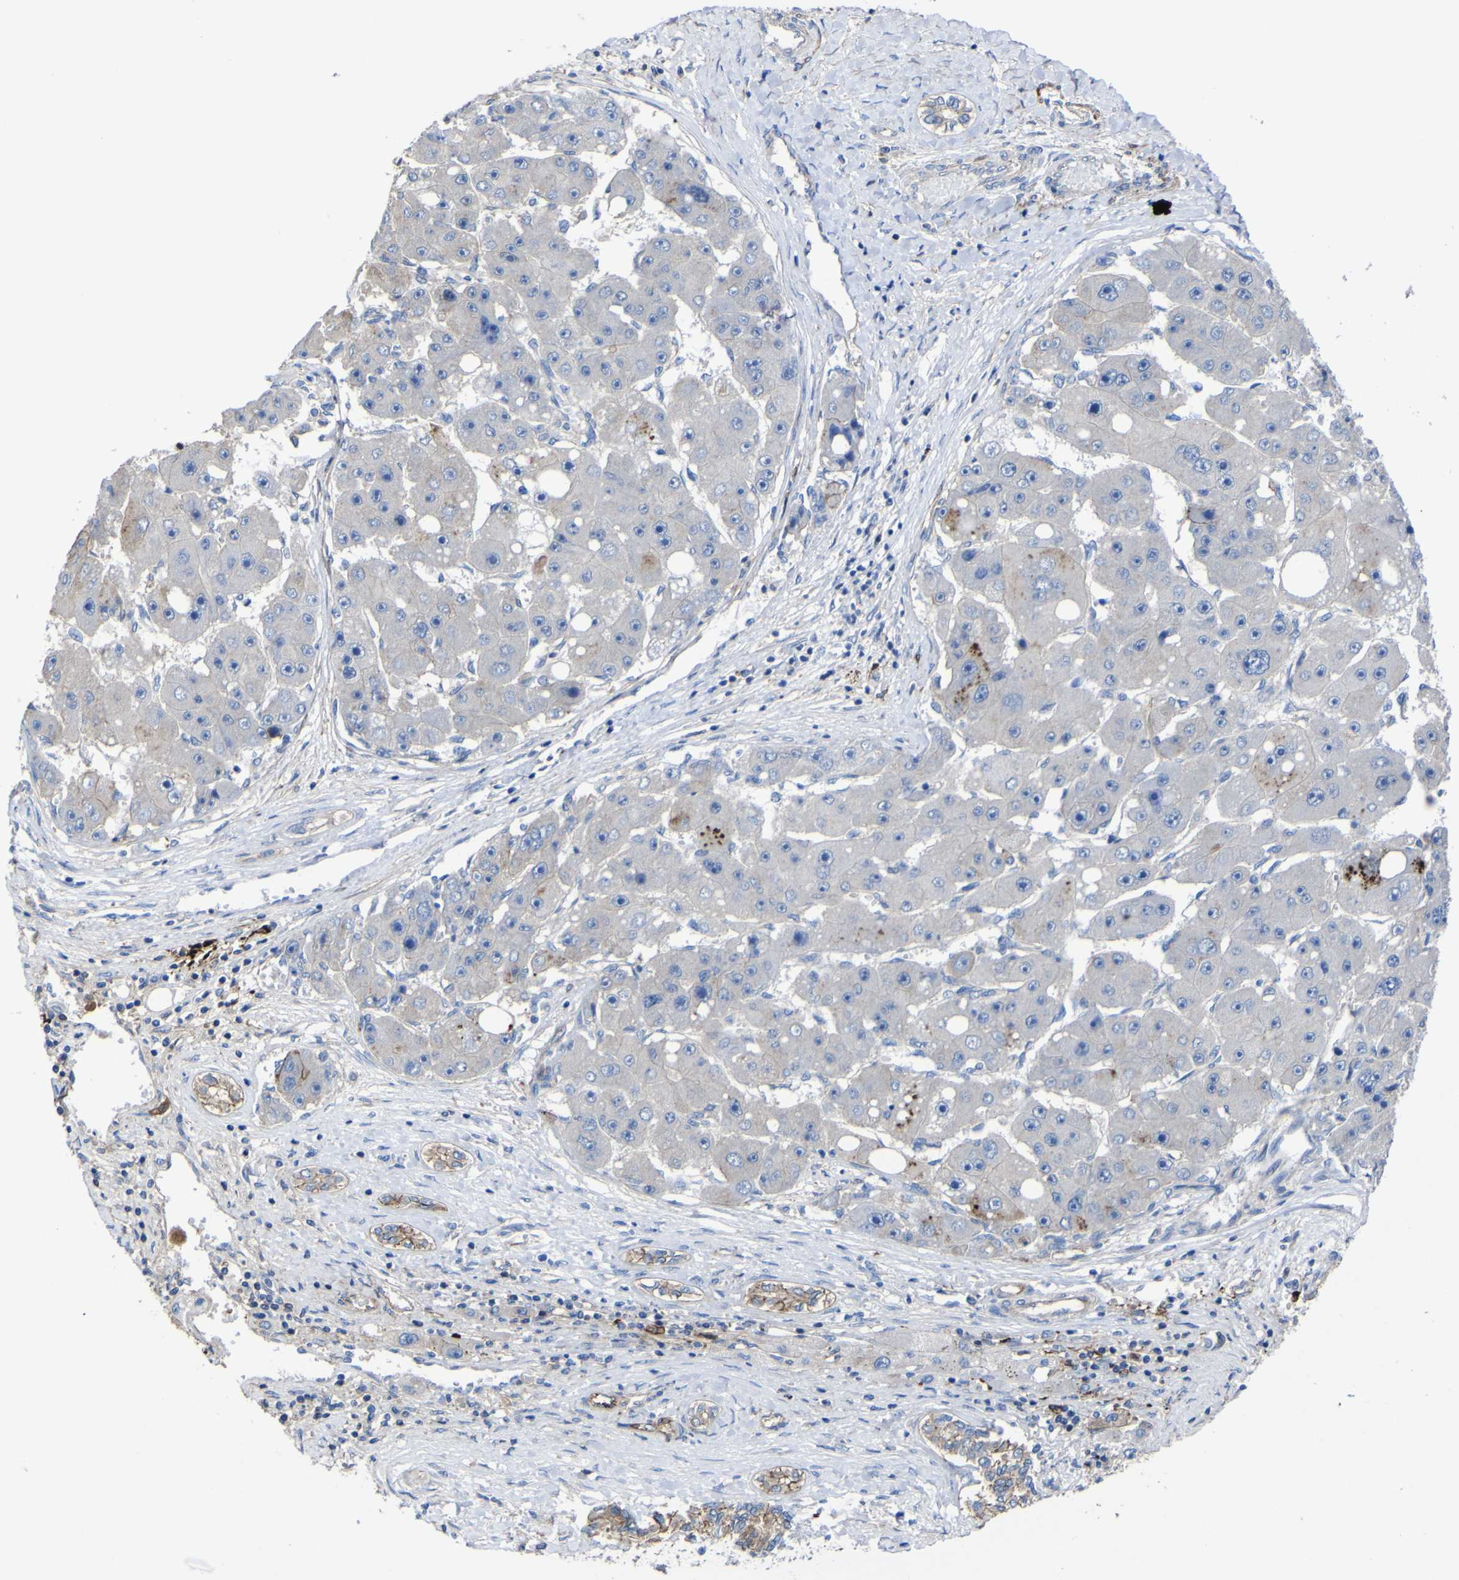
{"staining": {"intensity": "weak", "quantity": "<25%", "location": "cytoplasmic/membranous"}, "tissue": "liver cancer", "cell_type": "Tumor cells", "image_type": "cancer", "snomed": [{"axis": "morphology", "description": "Carcinoma, Hepatocellular, NOS"}, {"axis": "topography", "description": "Liver"}], "caption": "Immunohistochemical staining of liver hepatocellular carcinoma demonstrates no significant staining in tumor cells.", "gene": "AGO4", "patient": {"sex": "female", "age": 61}}